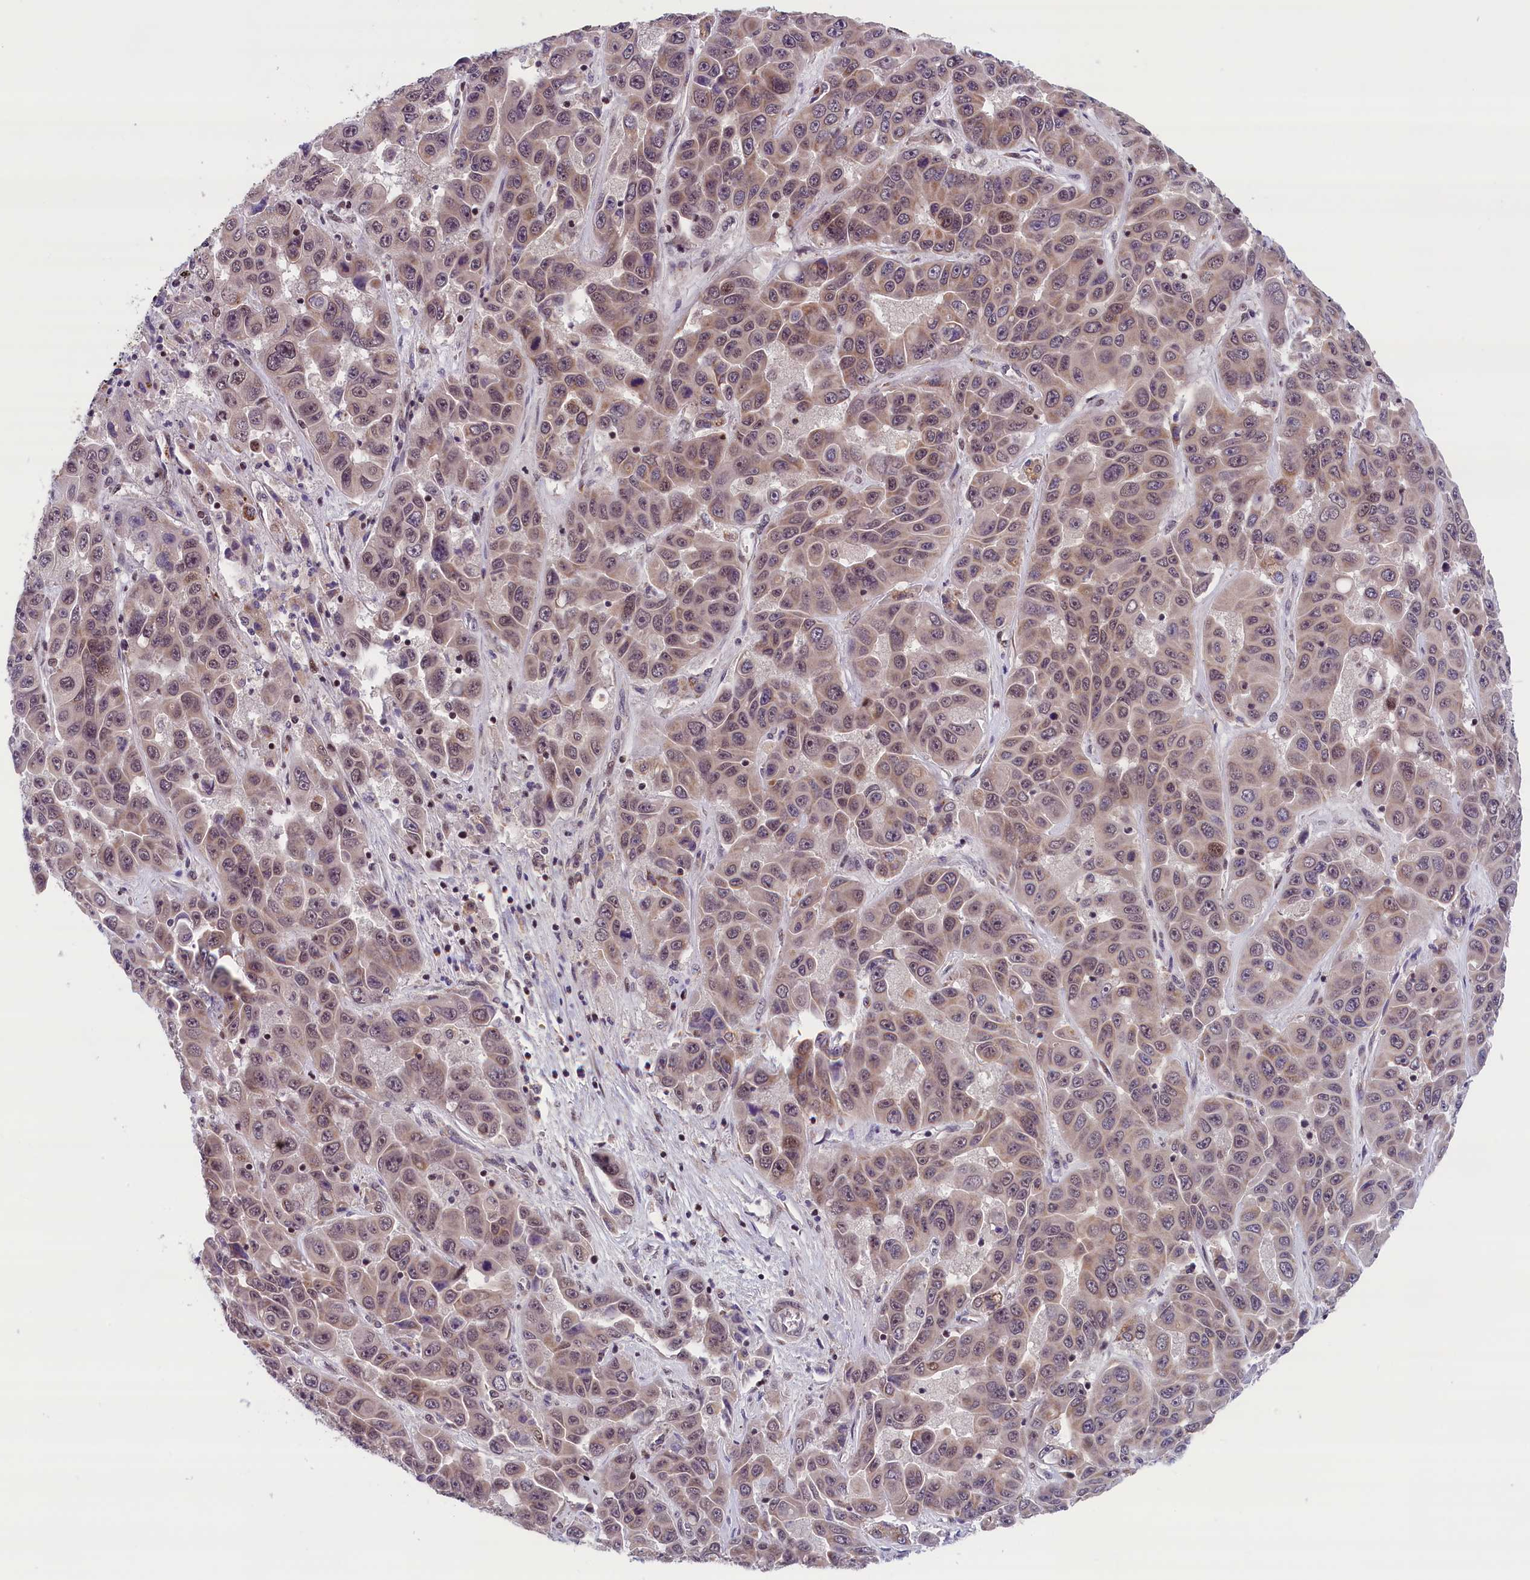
{"staining": {"intensity": "weak", "quantity": ">75%", "location": "cytoplasmic/membranous,nuclear"}, "tissue": "liver cancer", "cell_type": "Tumor cells", "image_type": "cancer", "snomed": [{"axis": "morphology", "description": "Cholangiocarcinoma"}, {"axis": "topography", "description": "Liver"}], "caption": "This image exhibits immunohistochemistry (IHC) staining of liver cancer, with low weak cytoplasmic/membranous and nuclear expression in about >75% of tumor cells.", "gene": "KCNK6", "patient": {"sex": "female", "age": 52}}